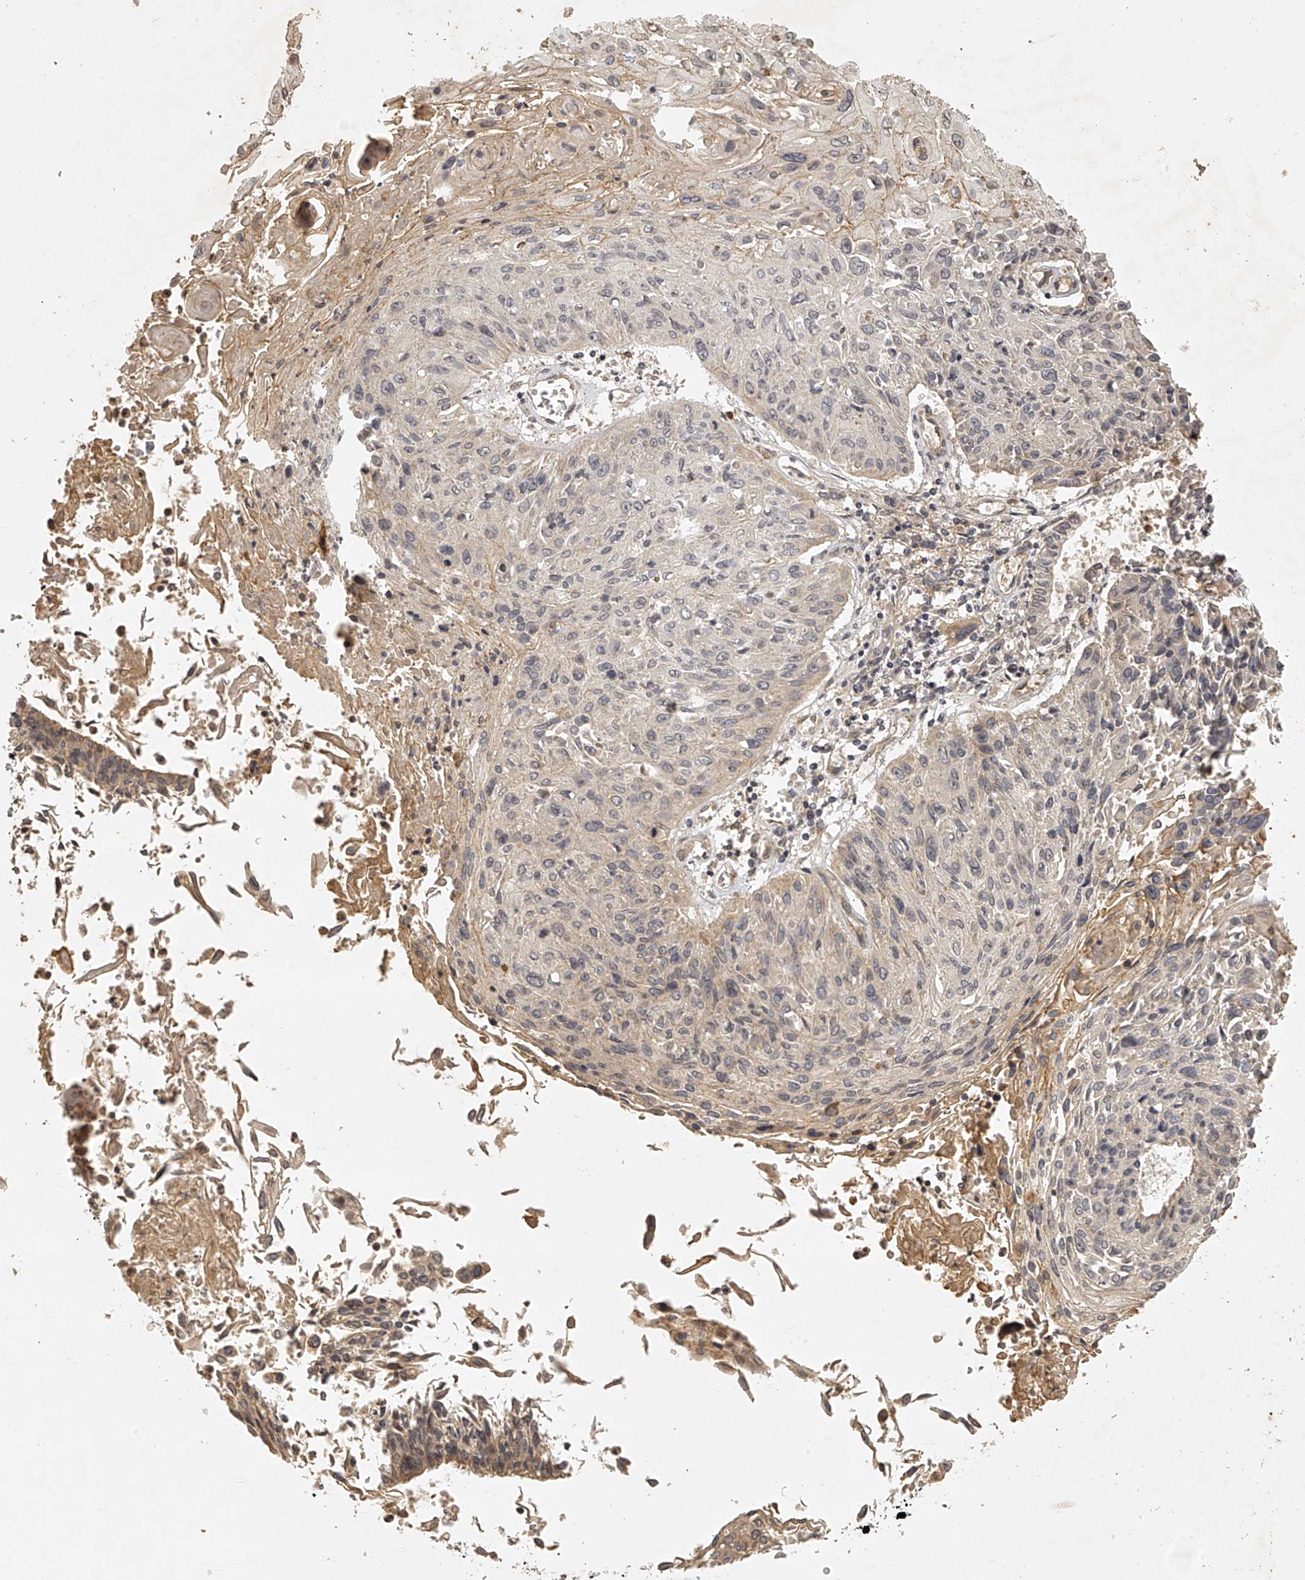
{"staining": {"intensity": "weak", "quantity": "<25%", "location": "cytoplasmic/membranous"}, "tissue": "cervical cancer", "cell_type": "Tumor cells", "image_type": "cancer", "snomed": [{"axis": "morphology", "description": "Squamous cell carcinoma, NOS"}, {"axis": "topography", "description": "Cervix"}], "caption": "This is an immunohistochemistry (IHC) image of human cervical squamous cell carcinoma. There is no expression in tumor cells.", "gene": "NFS1", "patient": {"sex": "female", "age": 51}}